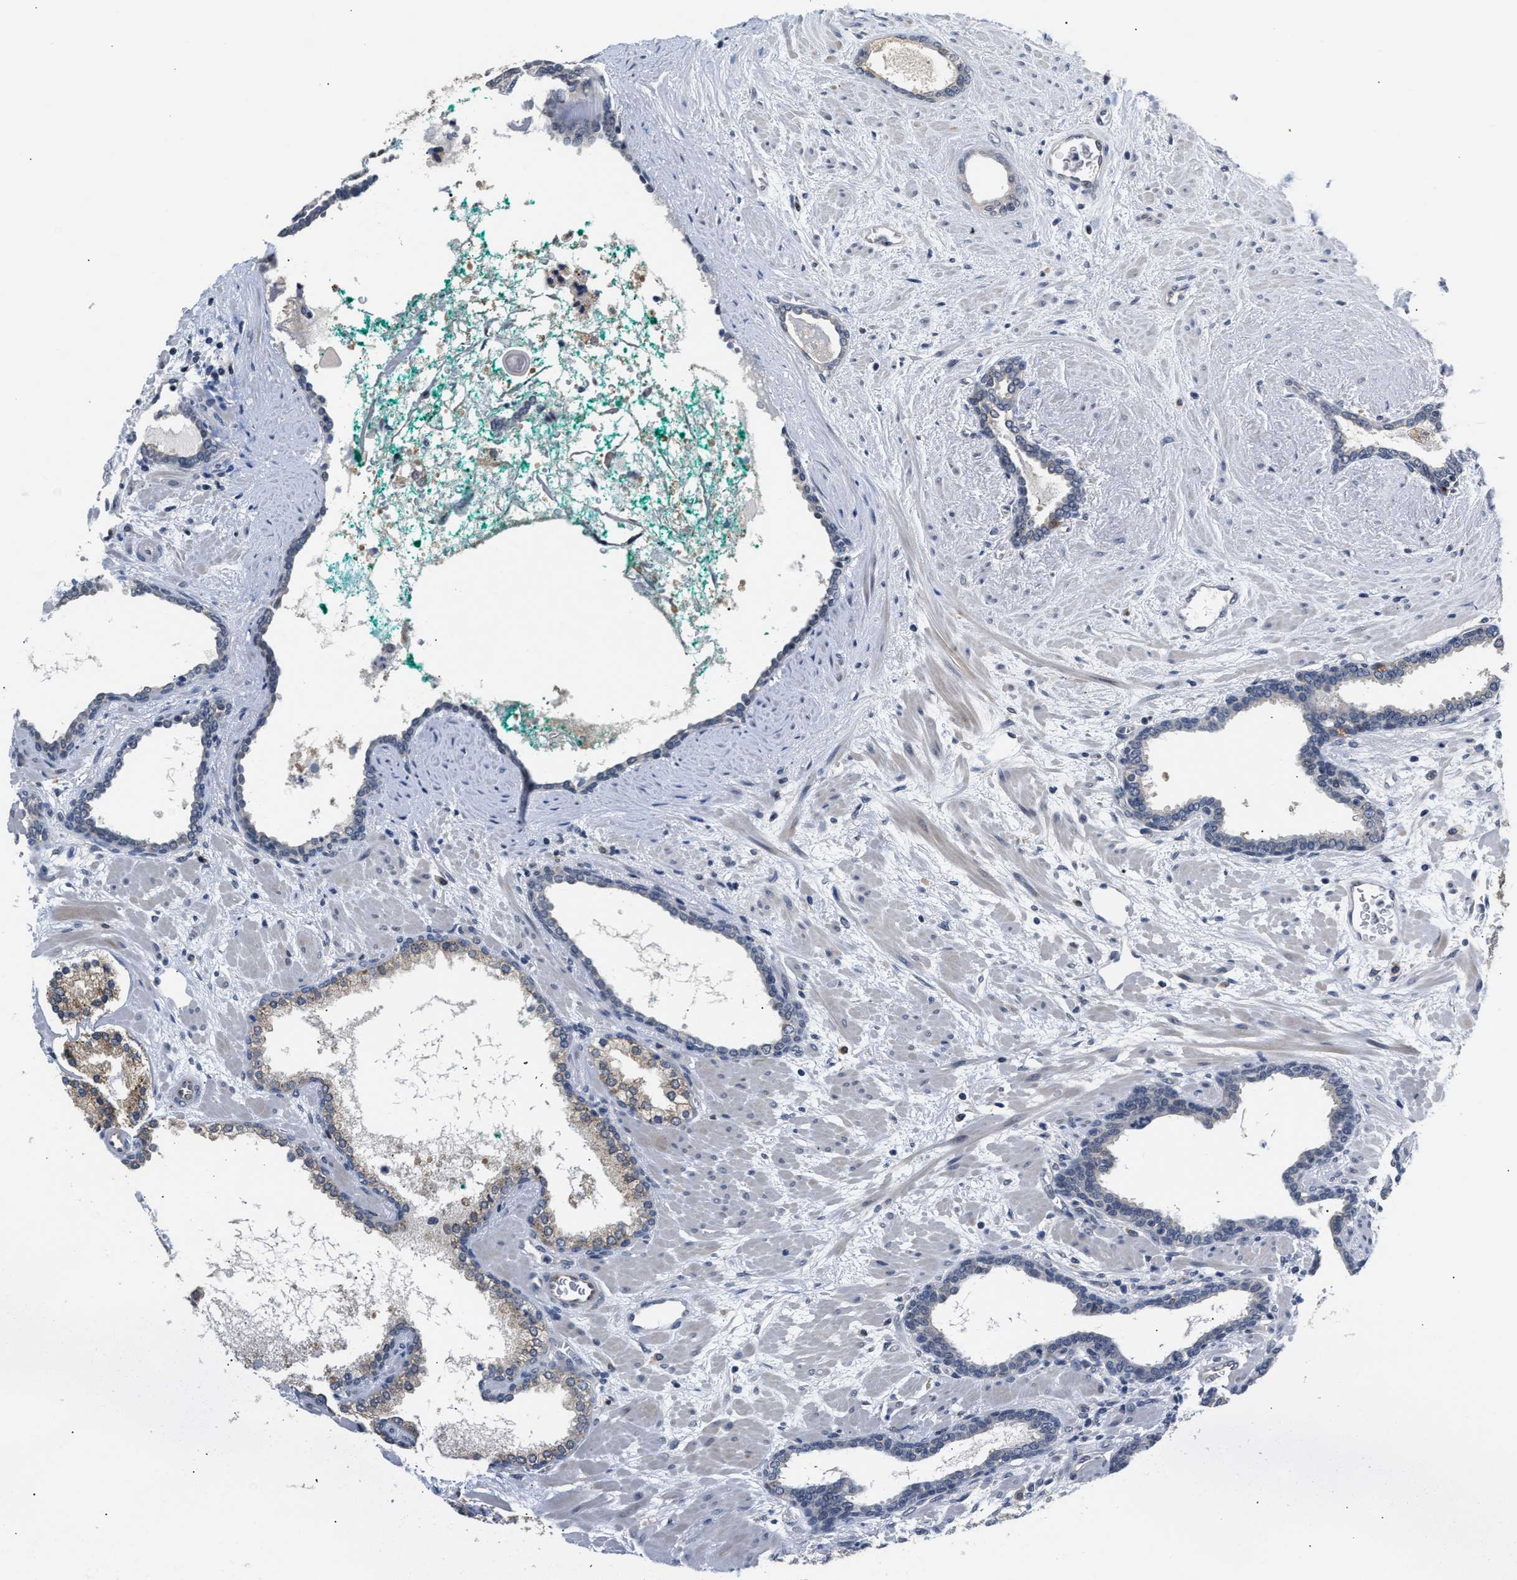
{"staining": {"intensity": "weak", "quantity": "25%-75%", "location": "cytoplasmic/membranous"}, "tissue": "prostate cancer", "cell_type": "Tumor cells", "image_type": "cancer", "snomed": [{"axis": "morphology", "description": "Adenocarcinoma, Low grade"}, {"axis": "topography", "description": "Prostate"}], "caption": "Protein expression analysis of human prostate cancer (low-grade adenocarcinoma) reveals weak cytoplasmic/membranous expression in approximately 25%-75% of tumor cells.", "gene": "PPM1H", "patient": {"sex": "male", "age": 63}}